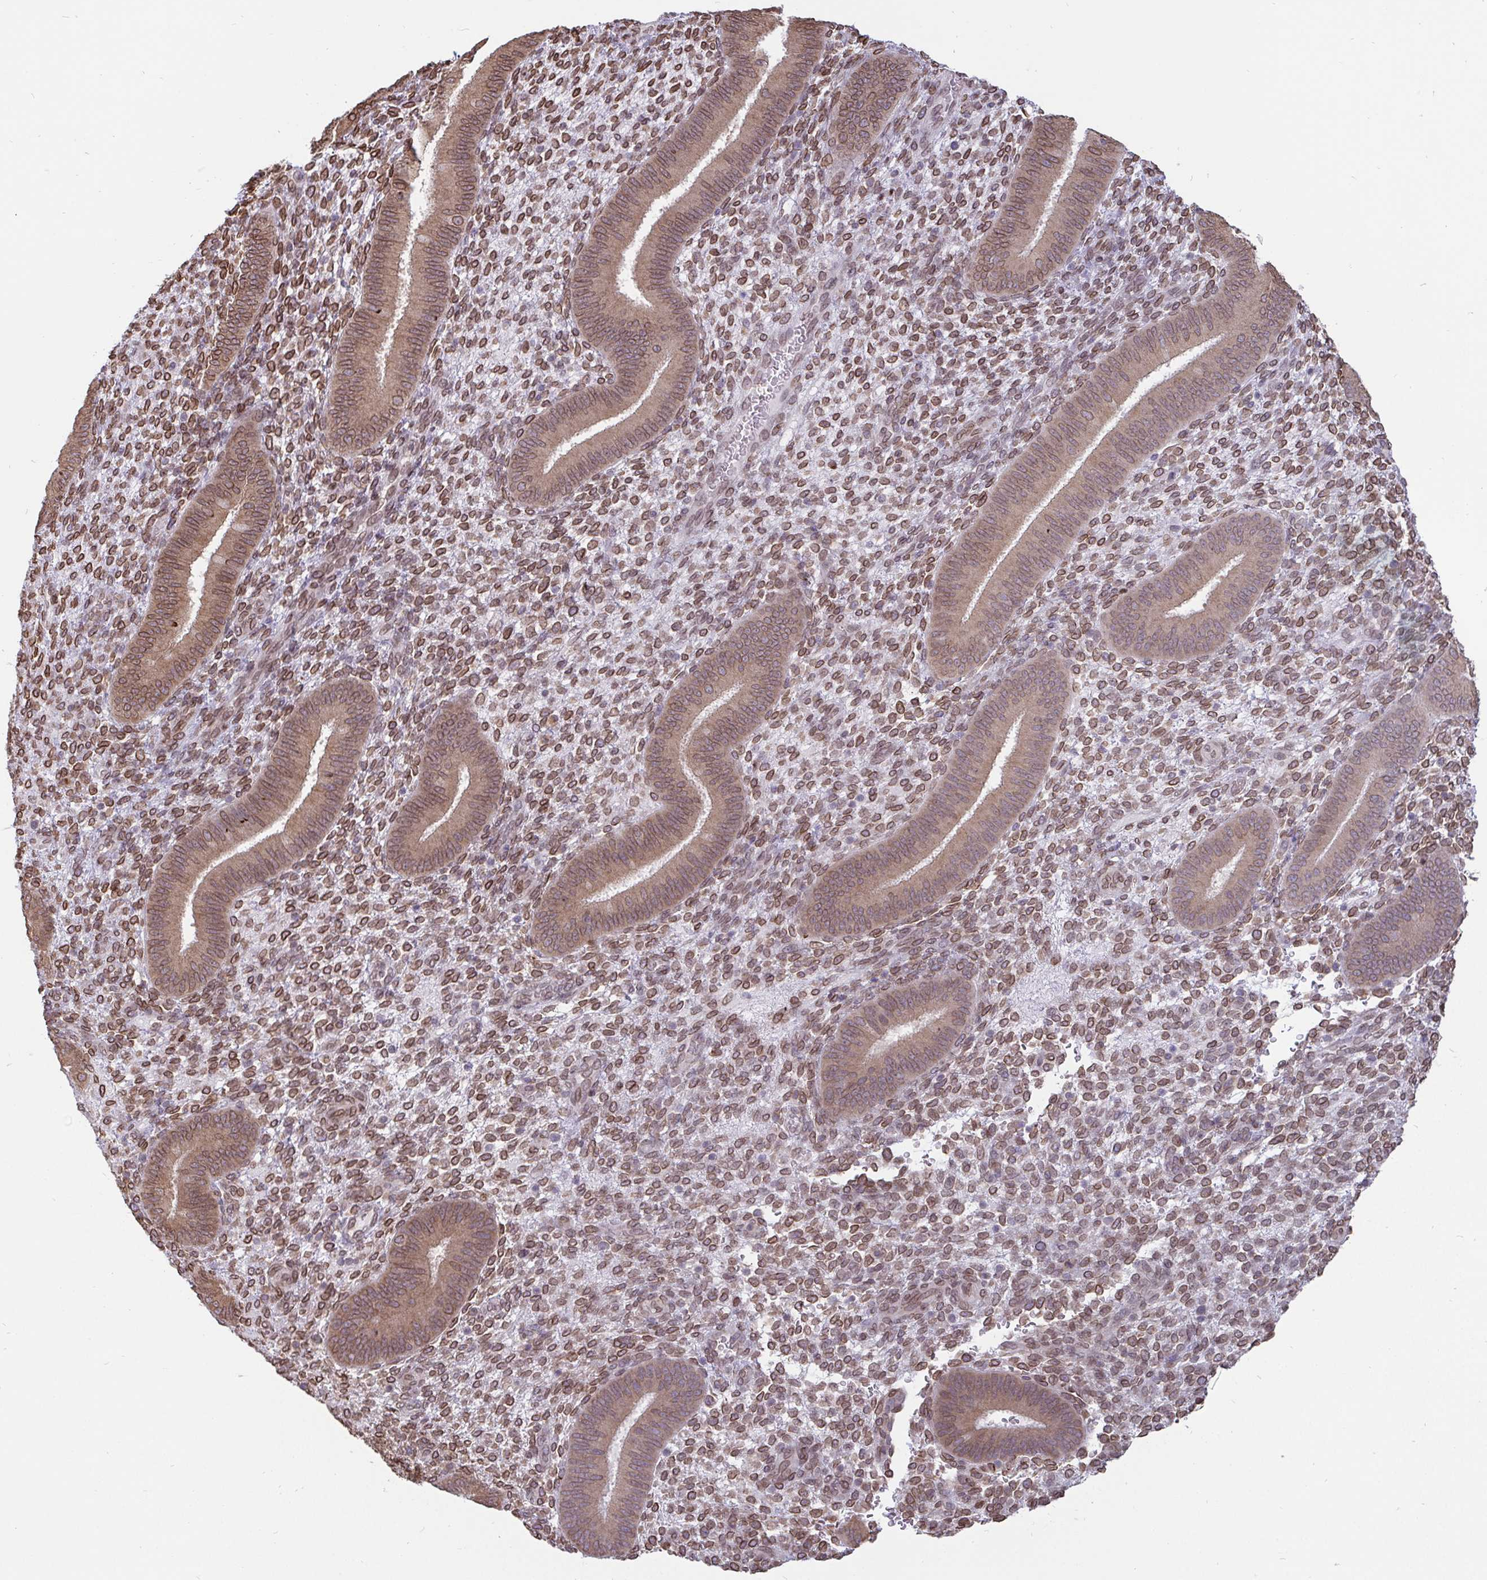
{"staining": {"intensity": "moderate", "quantity": ">75%", "location": "cytoplasmic/membranous,nuclear"}, "tissue": "endometrium", "cell_type": "Cells in endometrial stroma", "image_type": "normal", "snomed": [{"axis": "morphology", "description": "Normal tissue, NOS"}, {"axis": "topography", "description": "Endometrium"}], "caption": "Endometrium stained with immunohistochemistry exhibits moderate cytoplasmic/membranous,nuclear positivity in about >75% of cells in endometrial stroma.", "gene": "EMD", "patient": {"sex": "female", "age": 39}}